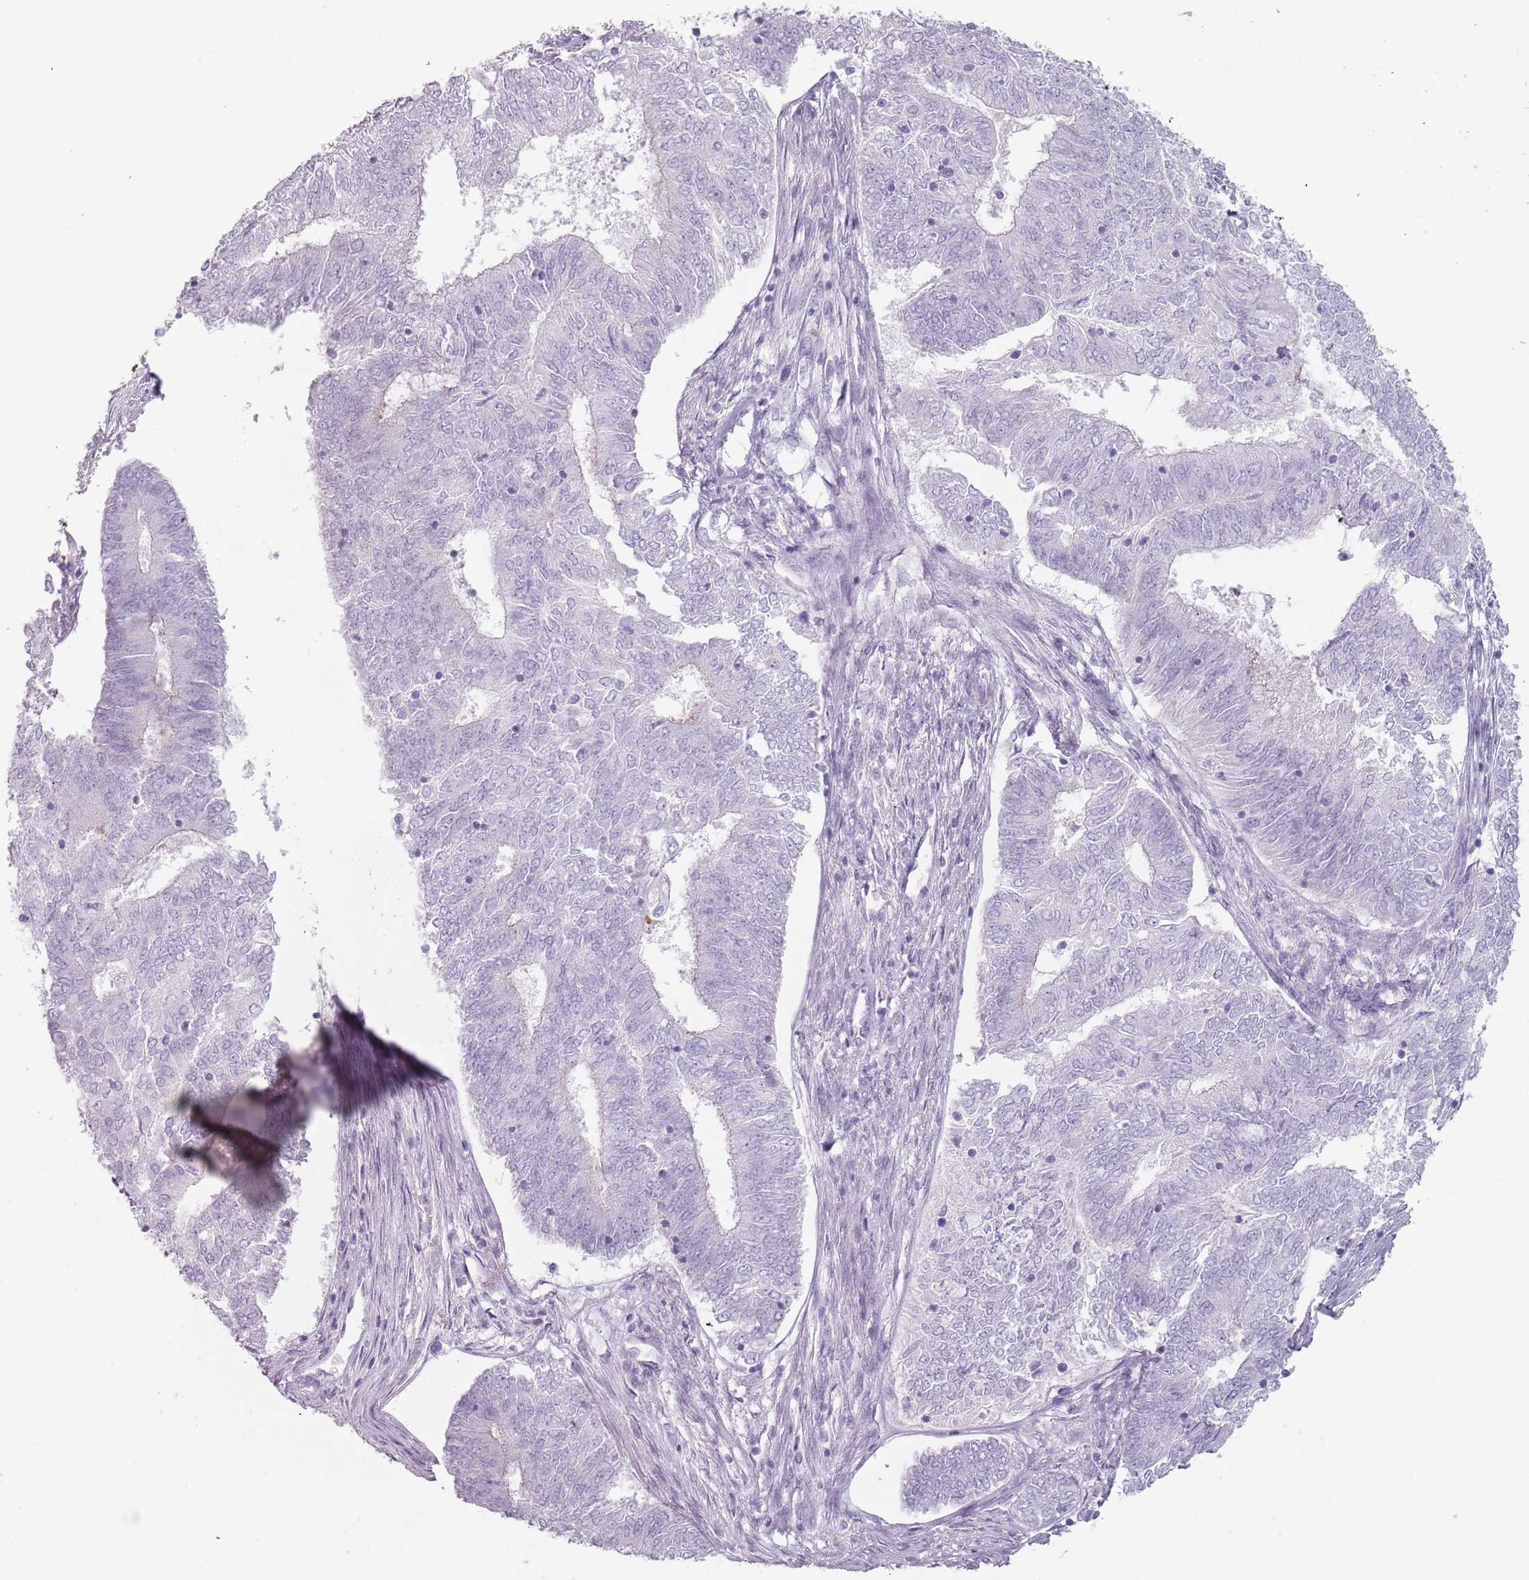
{"staining": {"intensity": "negative", "quantity": "none", "location": "none"}, "tissue": "endometrial cancer", "cell_type": "Tumor cells", "image_type": "cancer", "snomed": [{"axis": "morphology", "description": "Adenocarcinoma, NOS"}, {"axis": "topography", "description": "Endometrium"}], "caption": "Immunohistochemistry of endometrial cancer reveals no expression in tumor cells.", "gene": "ZNF584", "patient": {"sex": "female", "age": 62}}